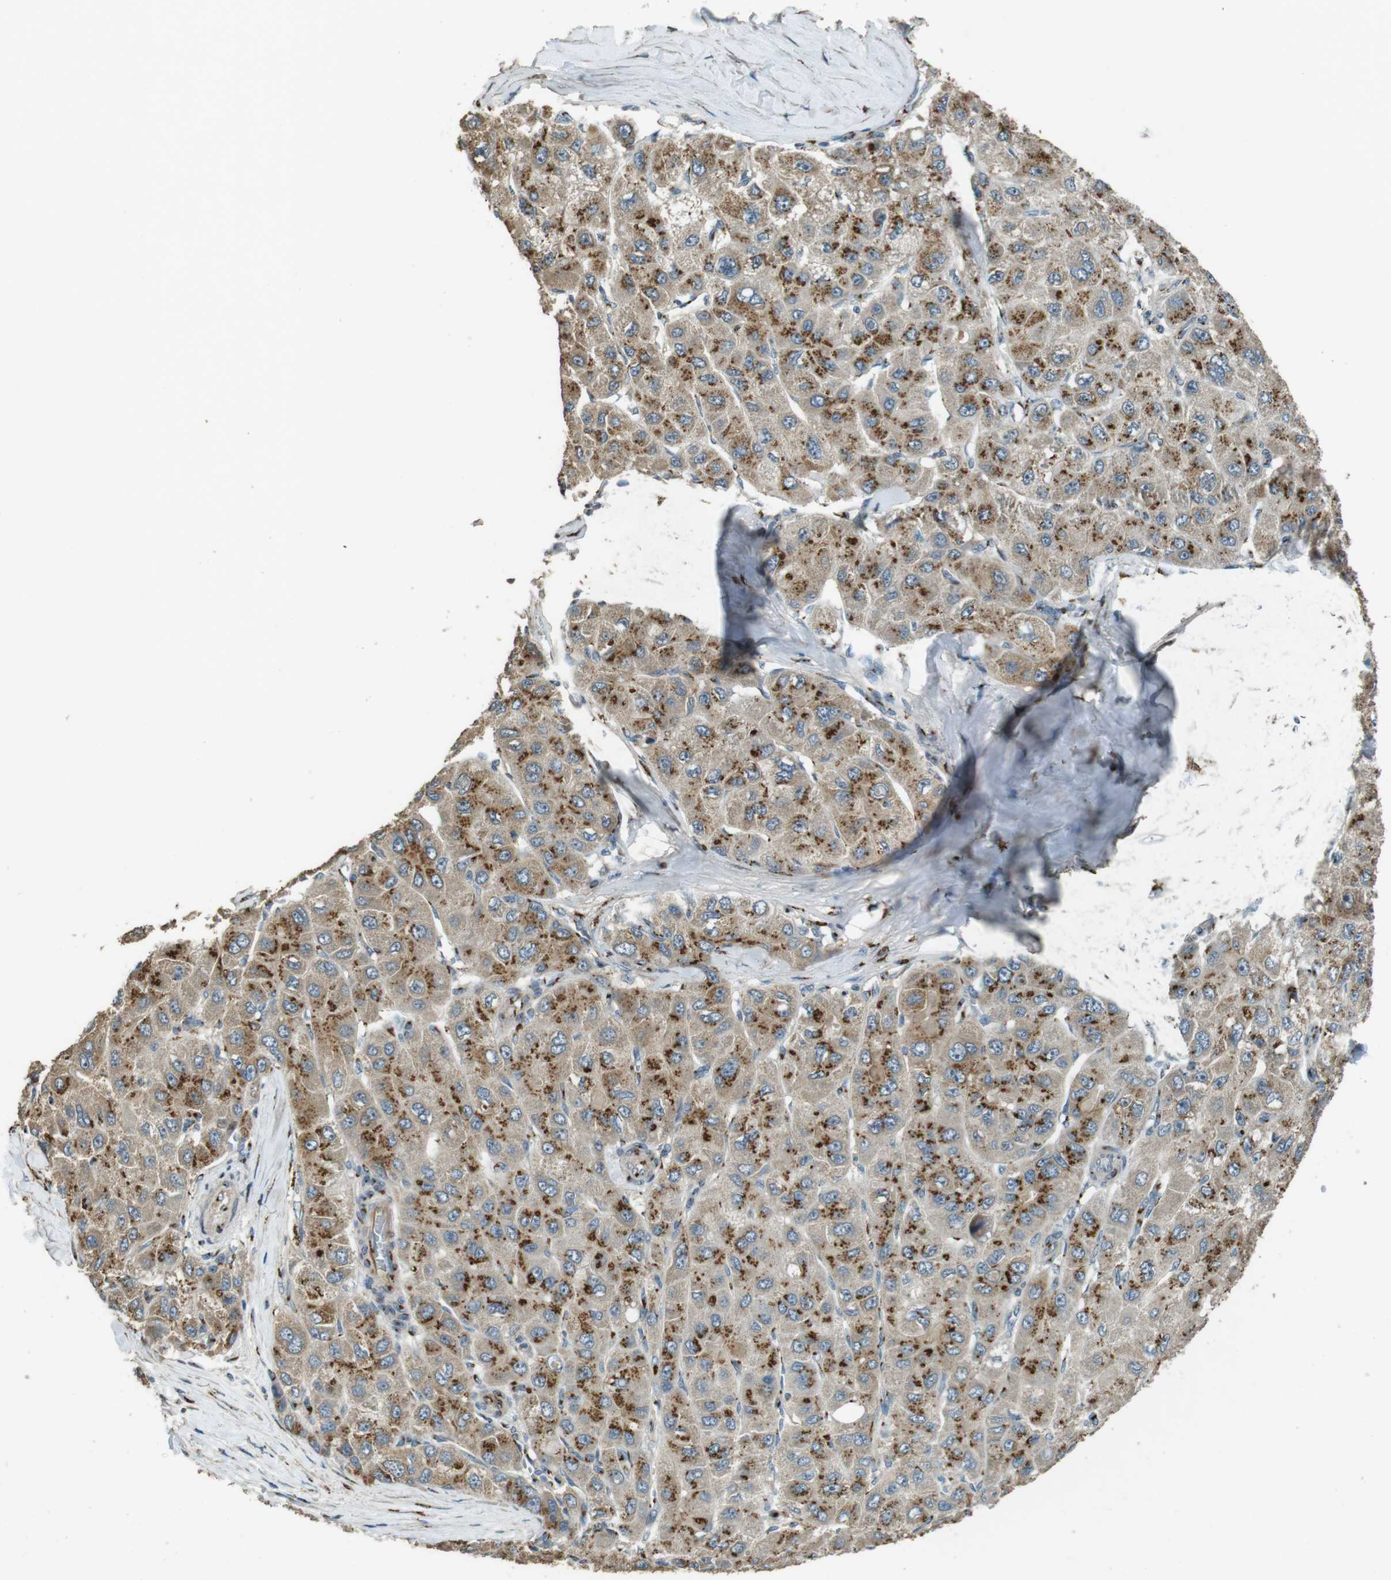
{"staining": {"intensity": "moderate", "quantity": ">75%", "location": "cytoplasmic/membranous"}, "tissue": "liver cancer", "cell_type": "Tumor cells", "image_type": "cancer", "snomed": [{"axis": "morphology", "description": "Carcinoma, Hepatocellular, NOS"}, {"axis": "topography", "description": "Liver"}], "caption": "Liver hepatocellular carcinoma was stained to show a protein in brown. There is medium levels of moderate cytoplasmic/membranous staining in about >75% of tumor cells.", "gene": "TMEM115", "patient": {"sex": "male", "age": 80}}